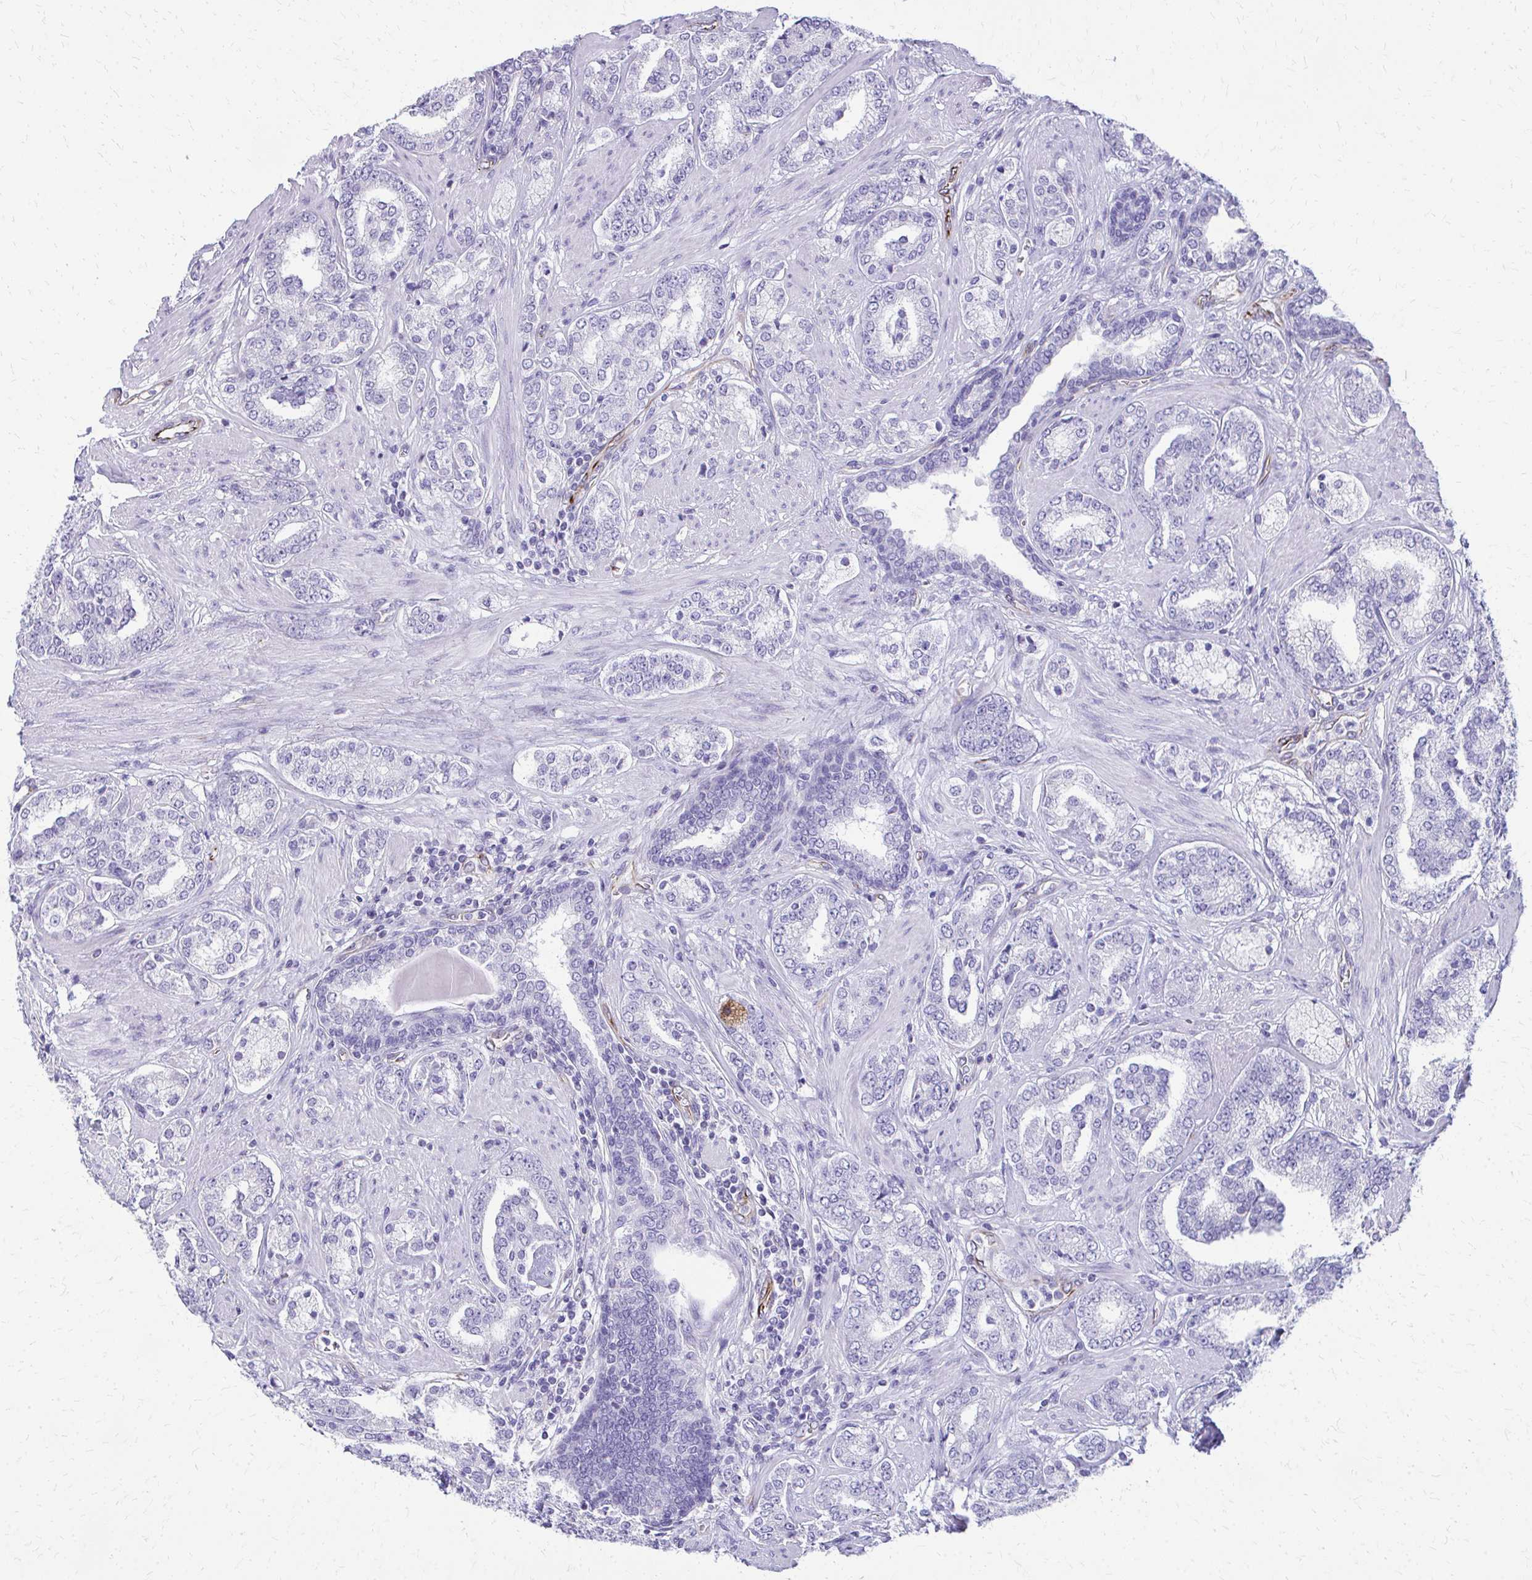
{"staining": {"intensity": "negative", "quantity": "none", "location": "none"}, "tissue": "prostate cancer", "cell_type": "Tumor cells", "image_type": "cancer", "snomed": [{"axis": "morphology", "description": "Adenocarcinoma, High grade"}, {"axis": "topography", "description": "Prostate"}], "caption": "Tumor cells show no significant protein staining in high-grade adenocarcinoma (prostate). Nuclei are stained in blue.", "gene": "TRIM6", "patient": {"sex": "male", "age": 62}}